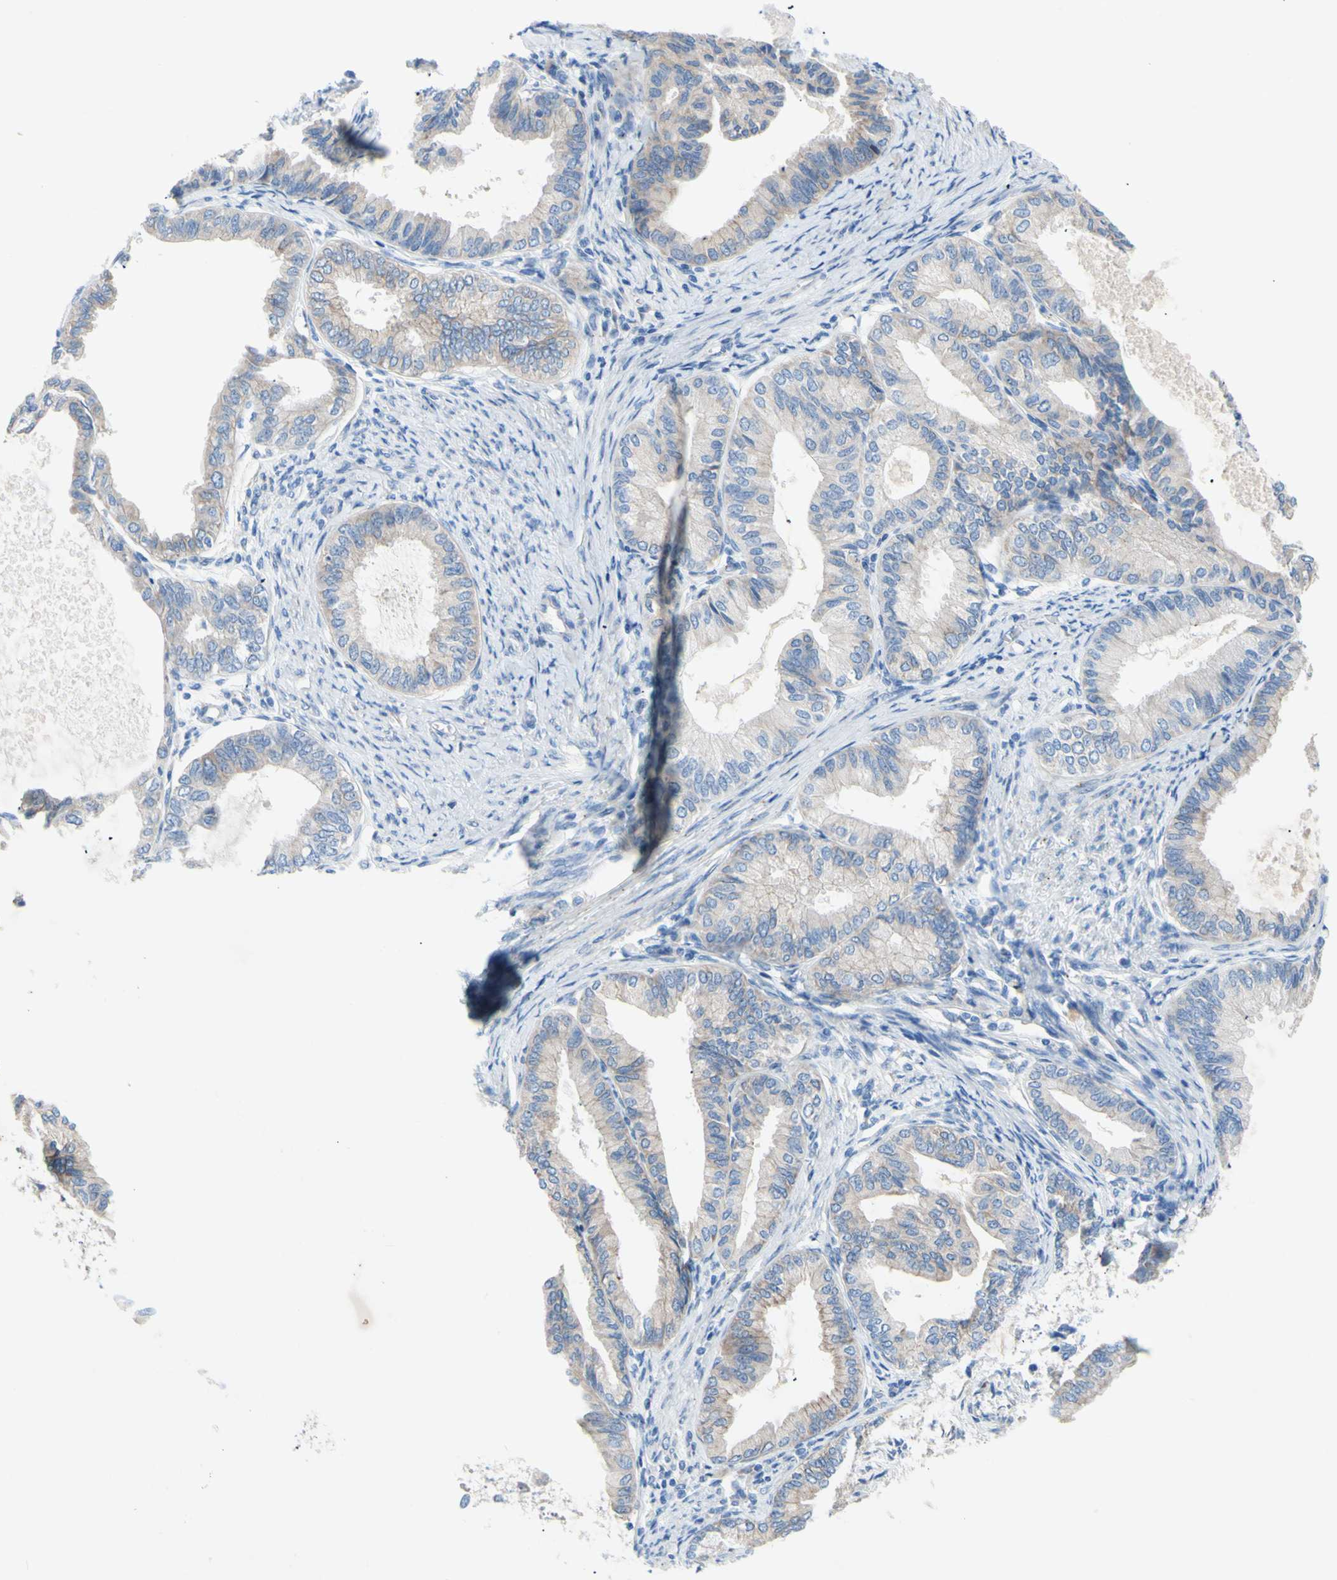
{"staining": {"intensity": "negative", "quantity": "none", "location": "none"}, "tissue": "endometrial cancer", "cell_type": "Tumor cells", "image_type": "cancer", "snomed": [{"axis": "morphology", "description": "Adenocarcinoma, NOS"}, {"axis": "topography", "description": "Endometrium"}], "caption": "This is an immunohistochemistry histopathology image of adenocarcinoma (endometrial). There is no positivity in tumor cells.", "gene": "TMIGD2", "patient": {"sex": "female", "age": 86}}